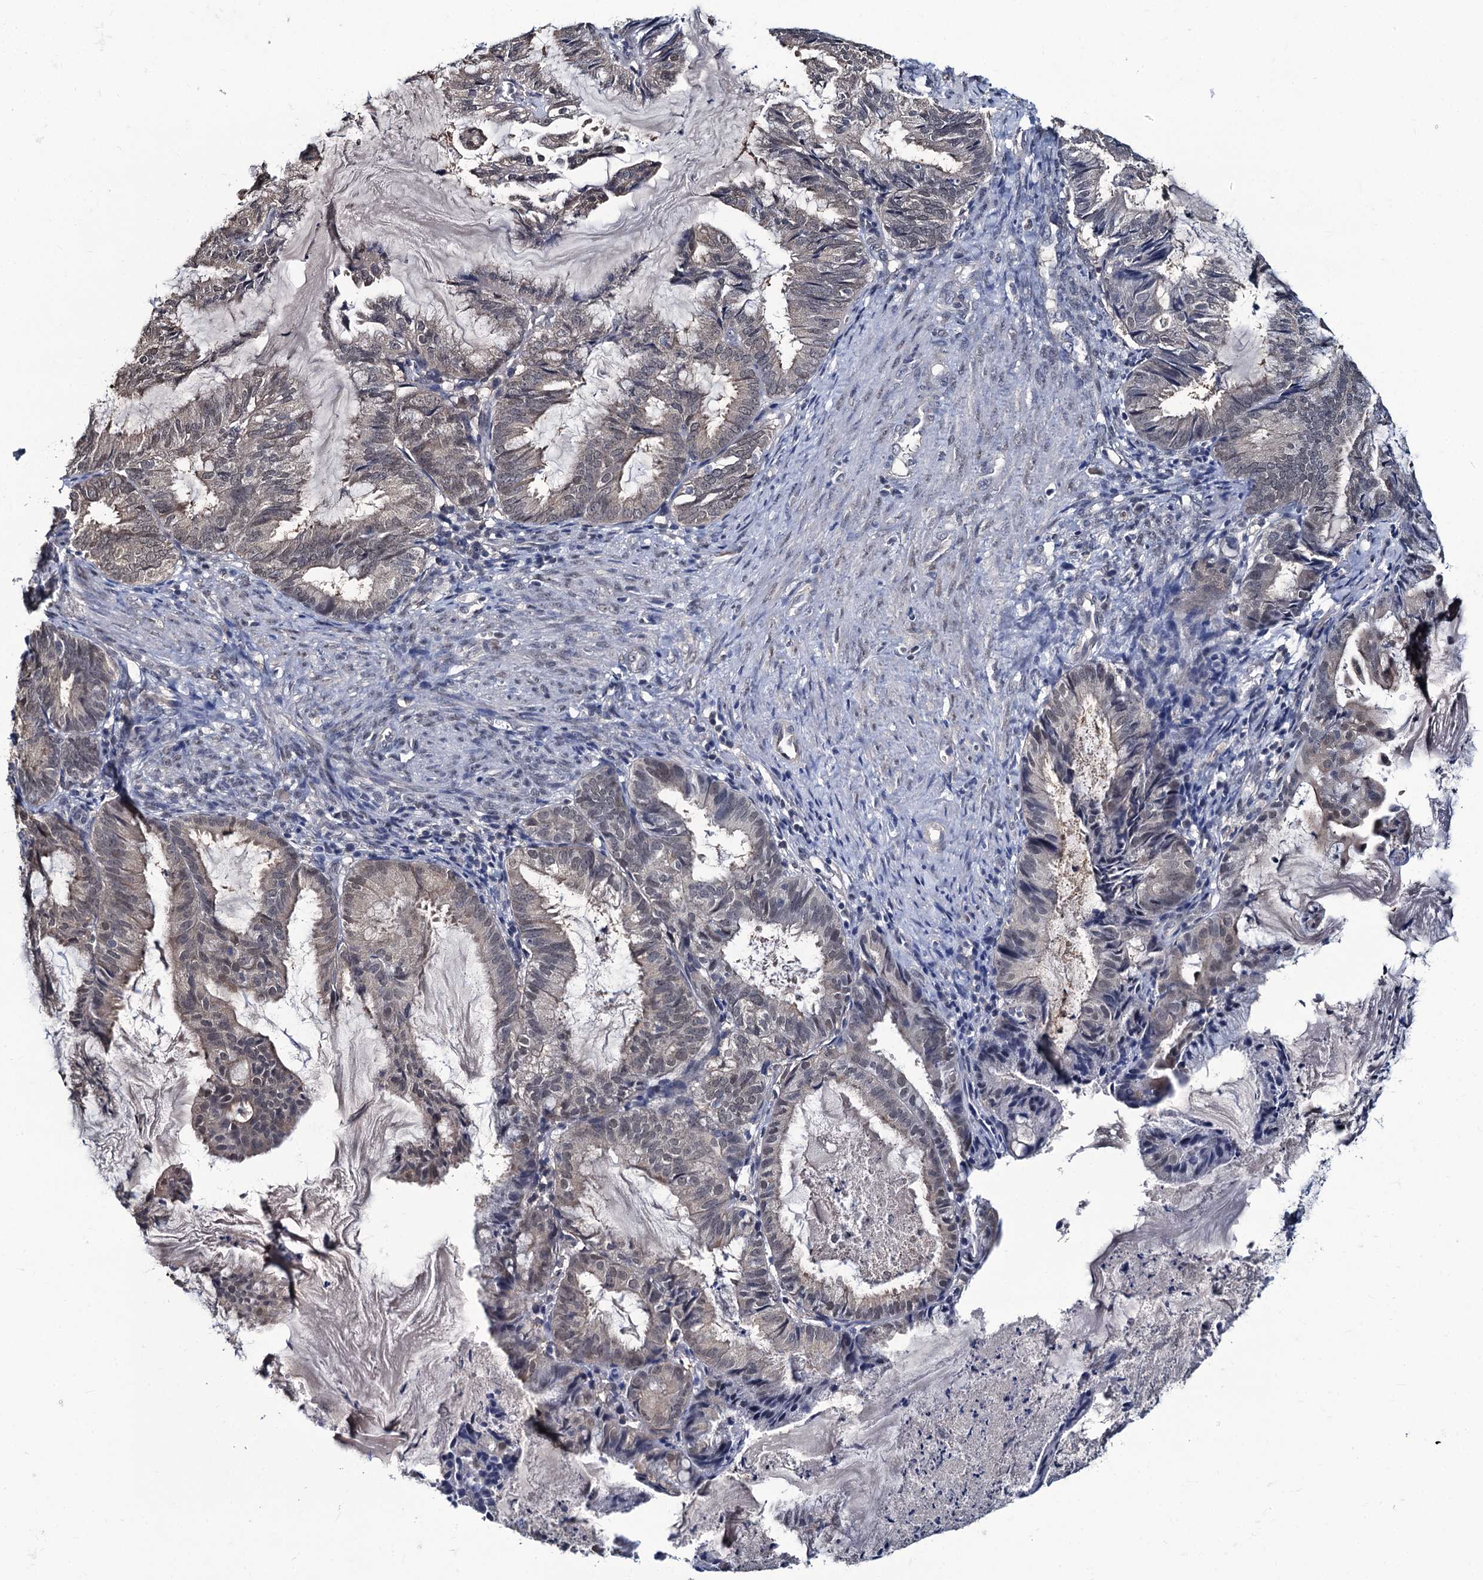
{"staining": {"intensity": "negative", "quantity": "none", "location": "none"}, "tissue": "endometrial cancer", "cell_type": "Tumor cells", "image_type": "cancer", "snomed": [{"axis": "morphology", "description": "Adenocarcinoma, NOS"}, {"axis": "topography", "description": "Endometrium"}], "caption": "IHC photomicrograph of human endometrial cancer stained for a protein (brown), which shows no positivity in tumor cells.", "gene": "RTKN2", "patient": {"sex": "female", "age": 86}}